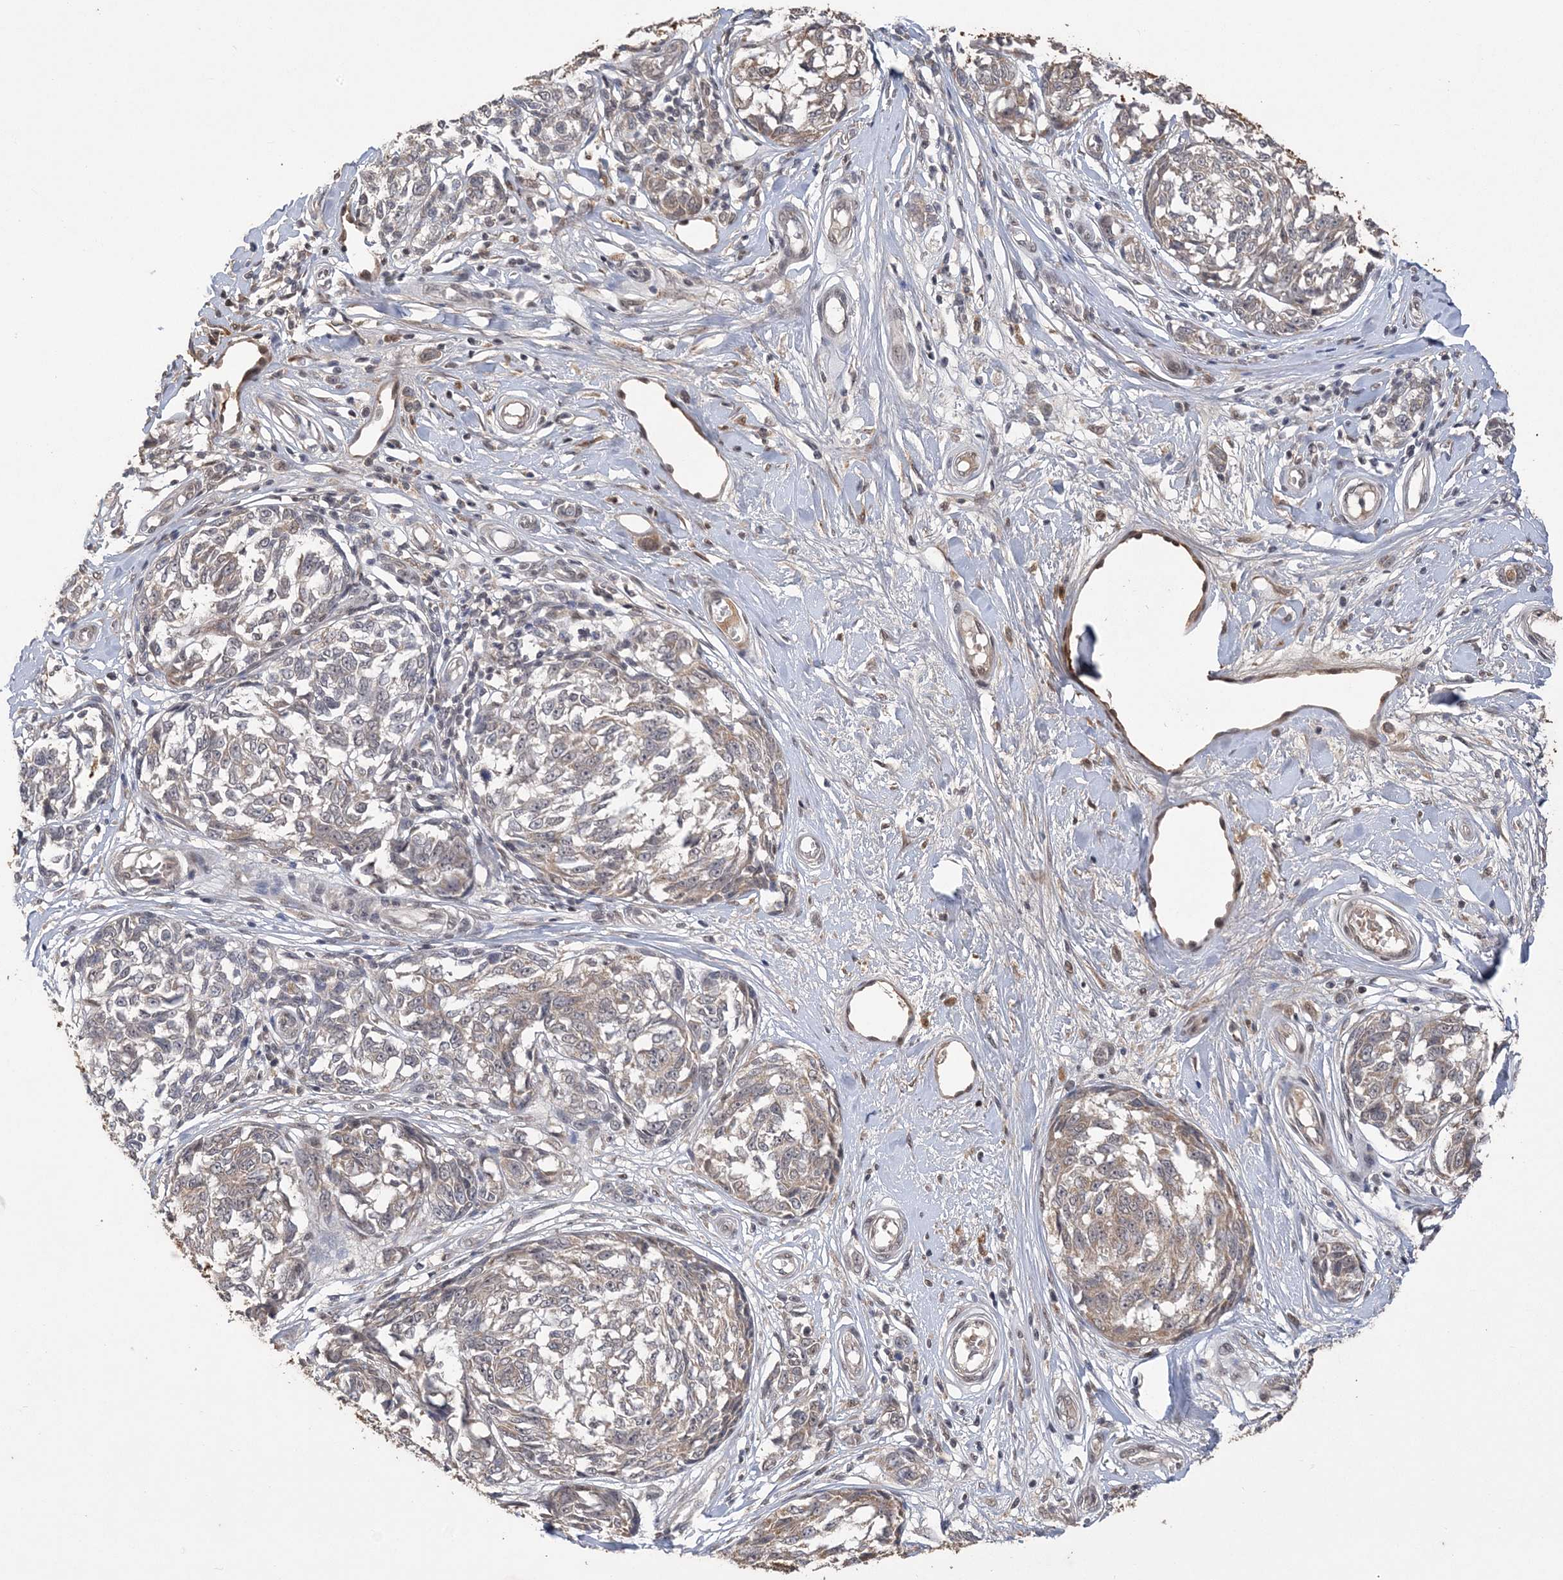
{"staining": {"intensity": "weak", "quantity": "<25%", "location": "cytoplasmic/membranous"}, "tissue": "melanoma", "cell_type": "Tumor cells", "image_type": "cancer", "snomed": [{"axis": "morphology", "description": "Malignant melanoma, NOS"}, {"axis": "topography", "description": "Skin"}], "caption": "DAB (3,3'-diaminobenzidine) immunohistochemical staining of malignant melanoma demonstrates no significant staining in tumor cells.", "gene": "ZBTB7A", "patient": {"sex": "female", "age": 64}}